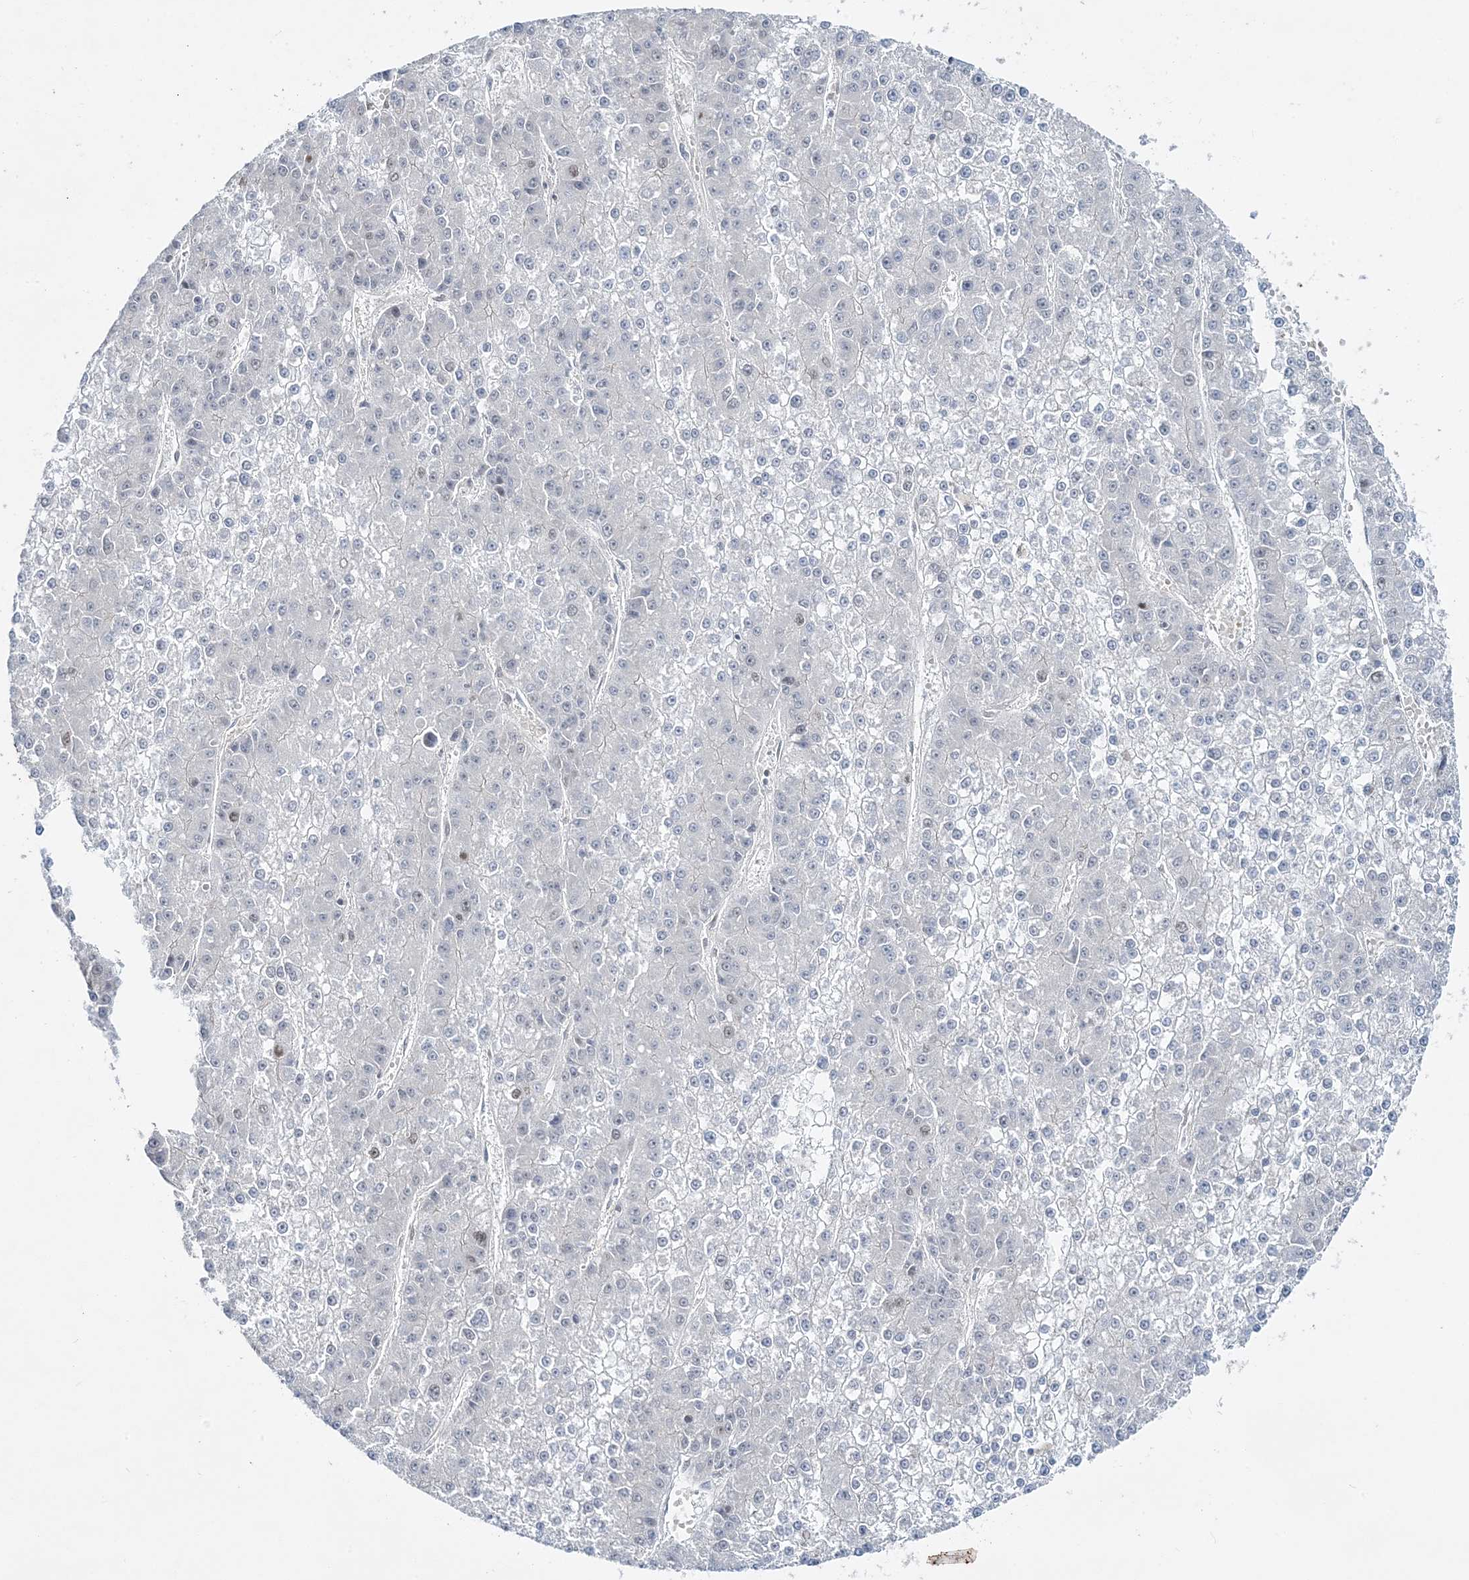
{"staining": {"intensity": "negative", "quantity": "none", "location": "none"}, "tissue": "liver cancer", "cell_type": "Tumor cells", "image_type": "cancer", "snomed": [{"axis": "morphology", "description": "Carcinoma, Hepatocellular, NOS"}, {"axis": "topography", "description": "Liver"}], "caption": "Tumor cells are negative for protein expression in human hepatocellular carcinoma (liver).", "gene": "LEXM", "patient": {"sex": "female", "age": 73}}